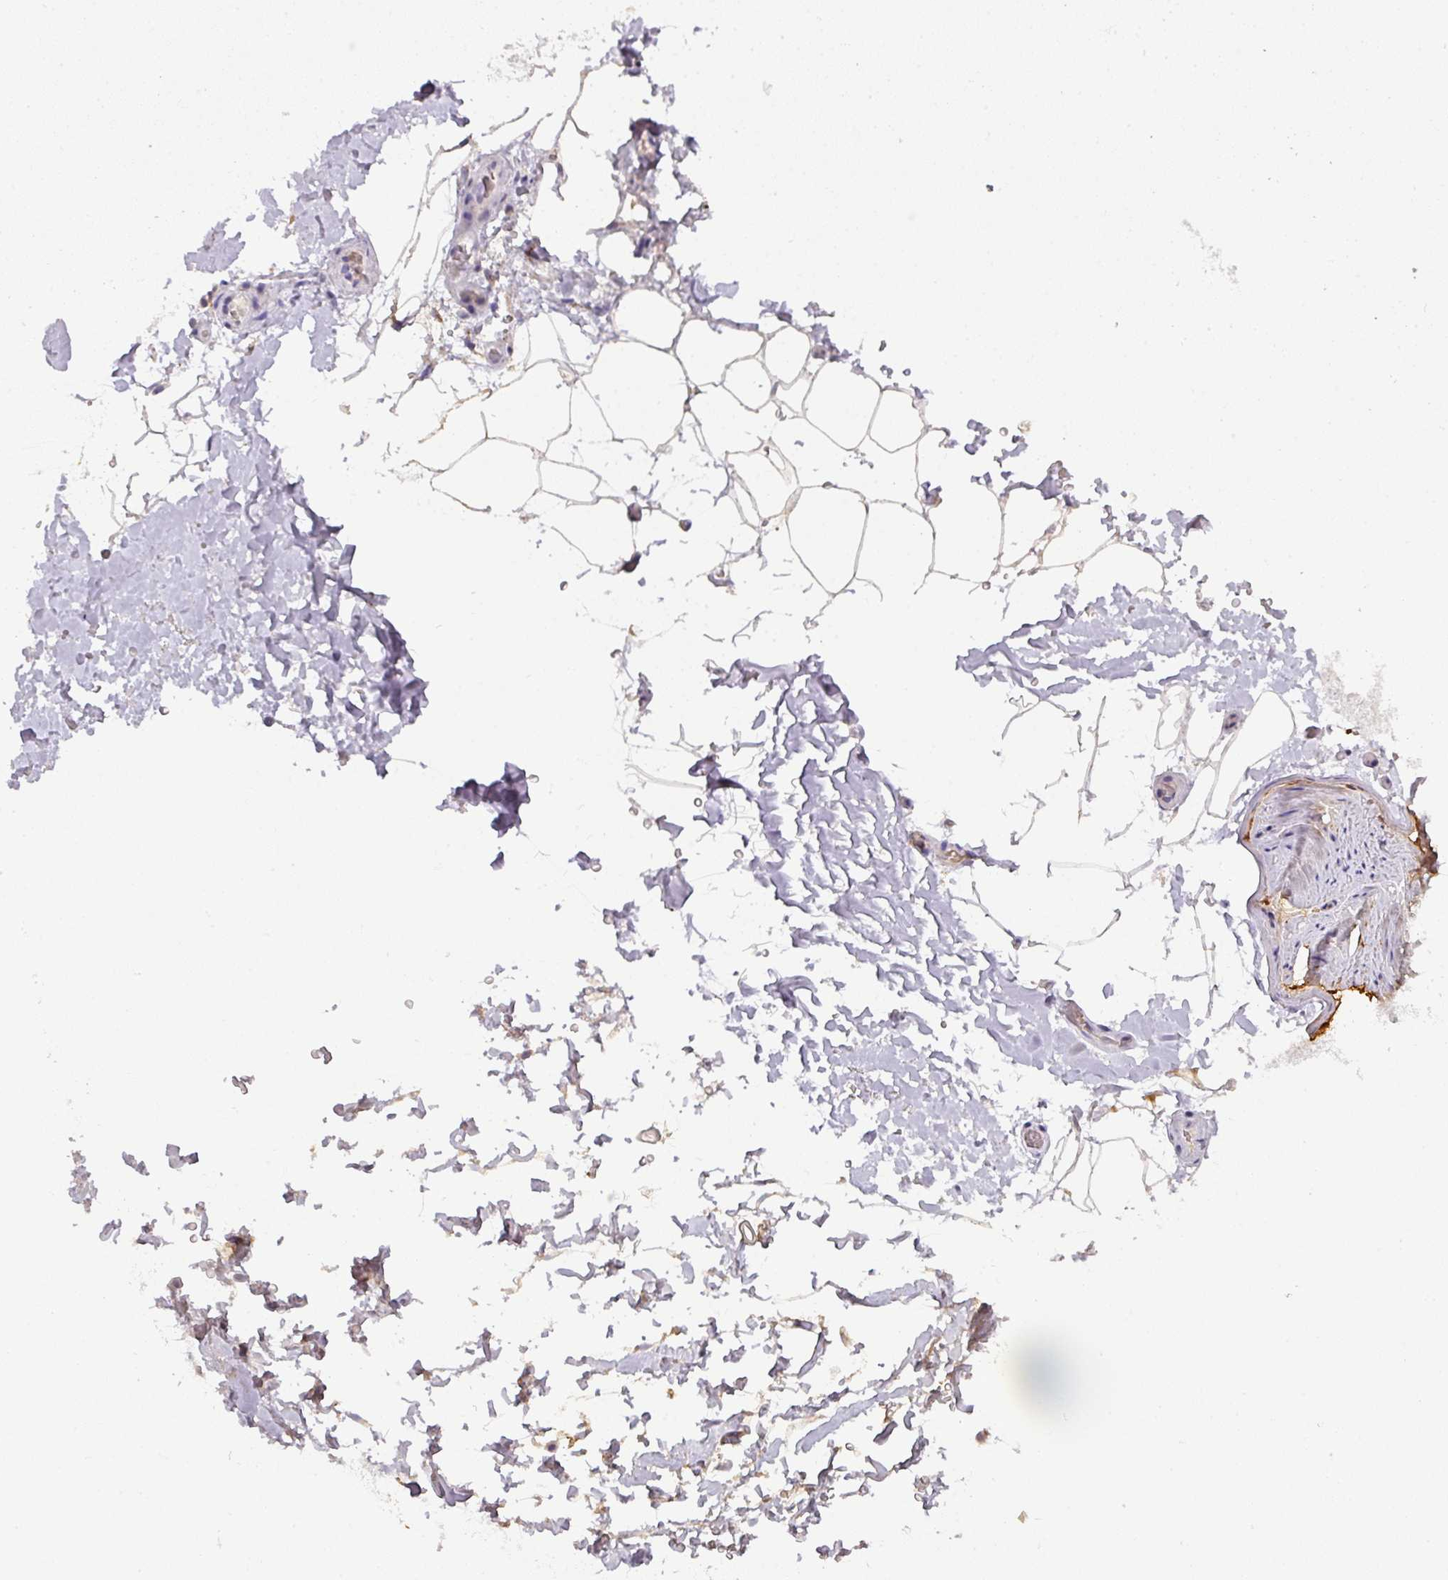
{"staining": {"intensity": "weak", "quantity": "<25%", "location": "cytoplasmic/membranous"}, "tissue": "adipose tissue", "cell_type": "Adipocytes", "image_type": "normal", "snomed": [{"axis": "morphology", "description": "Normal tissue, NOS"}, {"axis": "topography", "description": "Vascular tissue"}, {"axis": "topography", "description": "Peripheral nerve tissue"}], "caption": "The IHC micrograph has no significant expression in adipocytes of adipose tissue. (DAB (3,3'-diaminobenzidine) immunohistochemistry, high magnification).", "gene": "CCZ1B", "patient": {"sex": "male", "age": 41}}